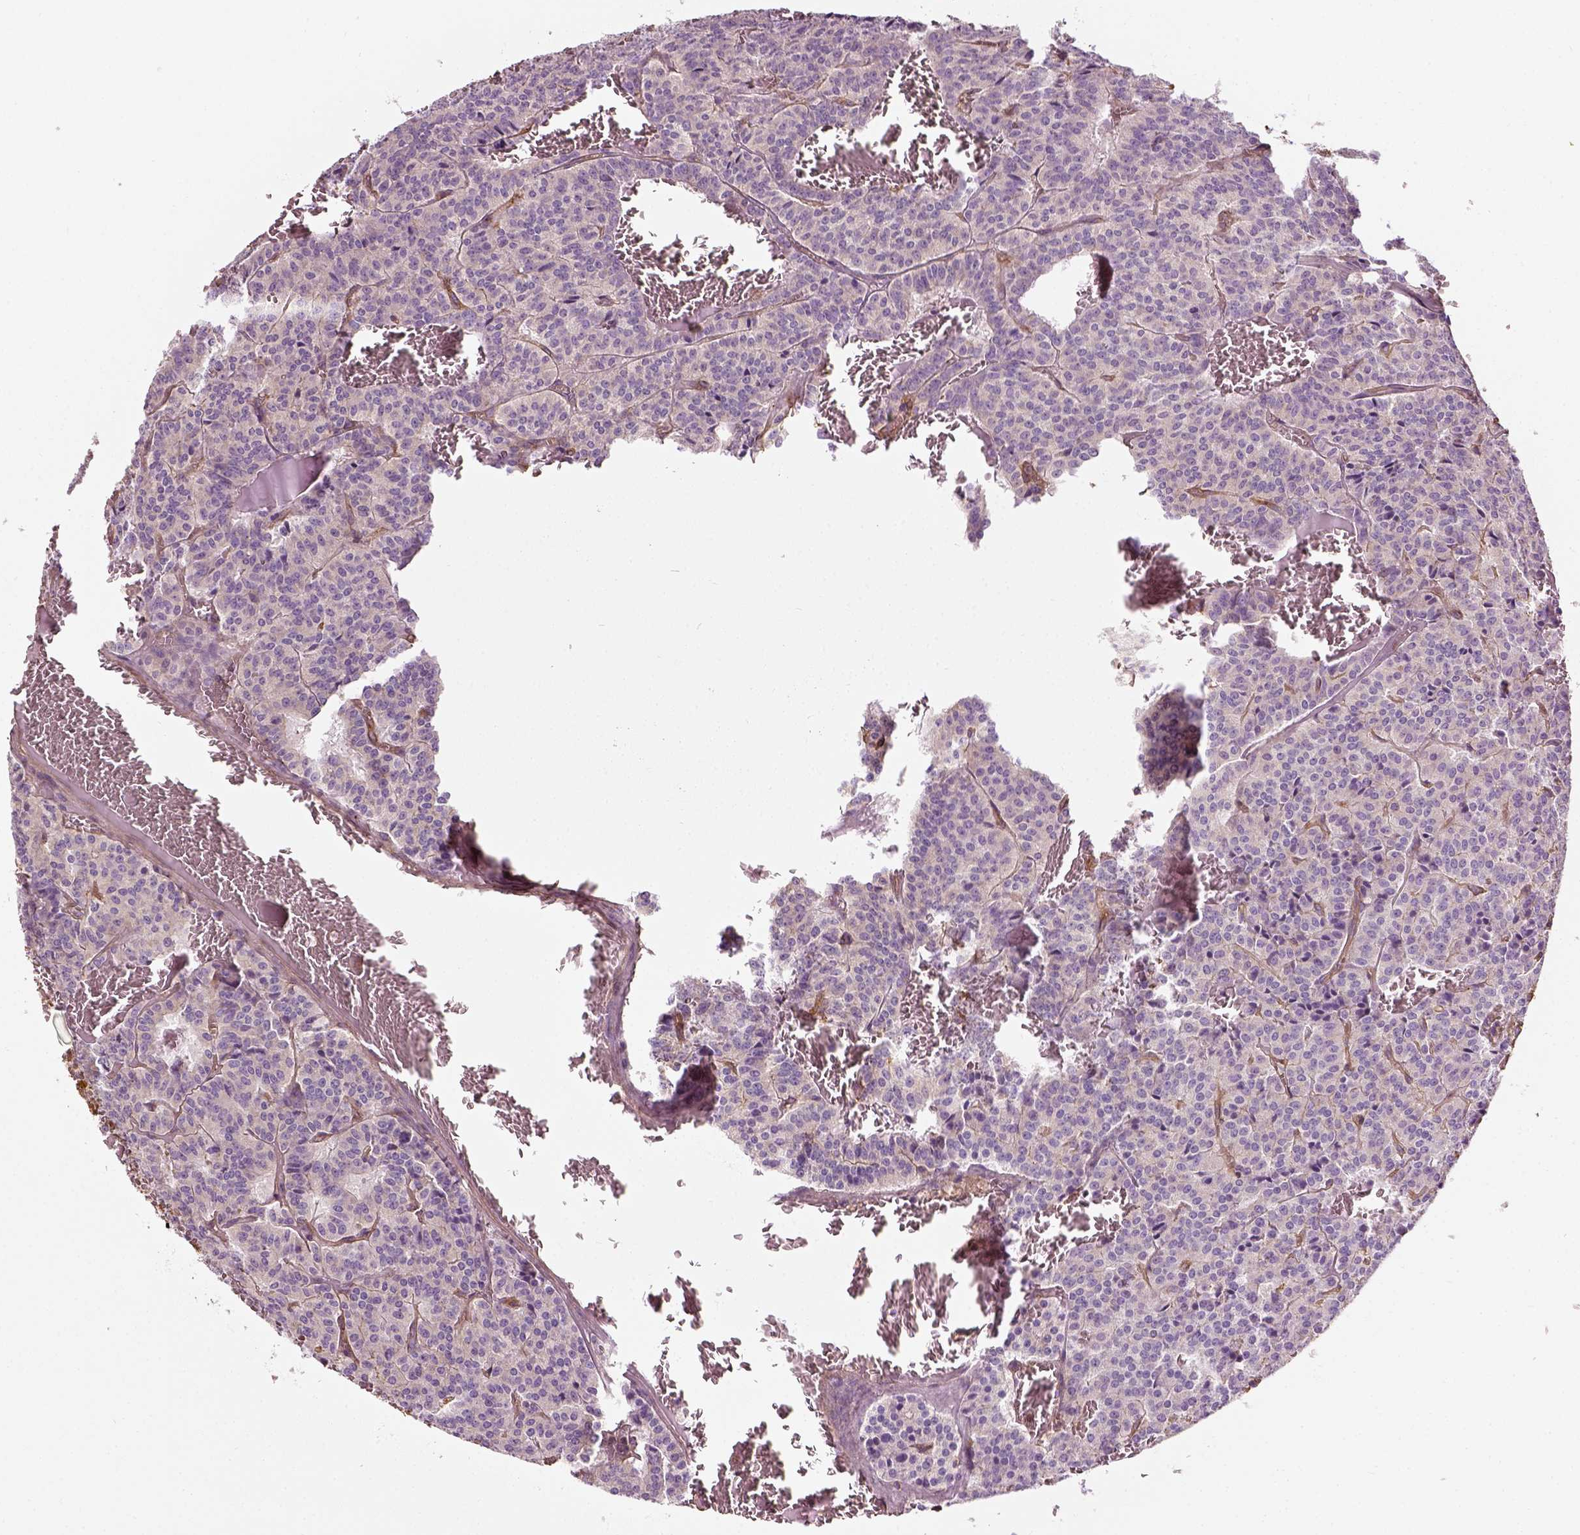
{"staining": {"intensity": "negative", "quantity": "none", "location": "none"}, "tissue": "carcinoid", "cell_type": "Tumor cells", "image_type": "cancer", "snomed": [{"axis": "morphology", "description": "Carcinoid, malignant, NOS"}, {"axis": "topography", "description": "Lung"}], "caption": "Immunohistochemistry photomicrograph of neoplastic tissue: carcinoid stained with DAB exhibits no significant protein expression in tumor cells.", "gene": "COL6A2", "patient": {"sex": "male", "age": 70}}